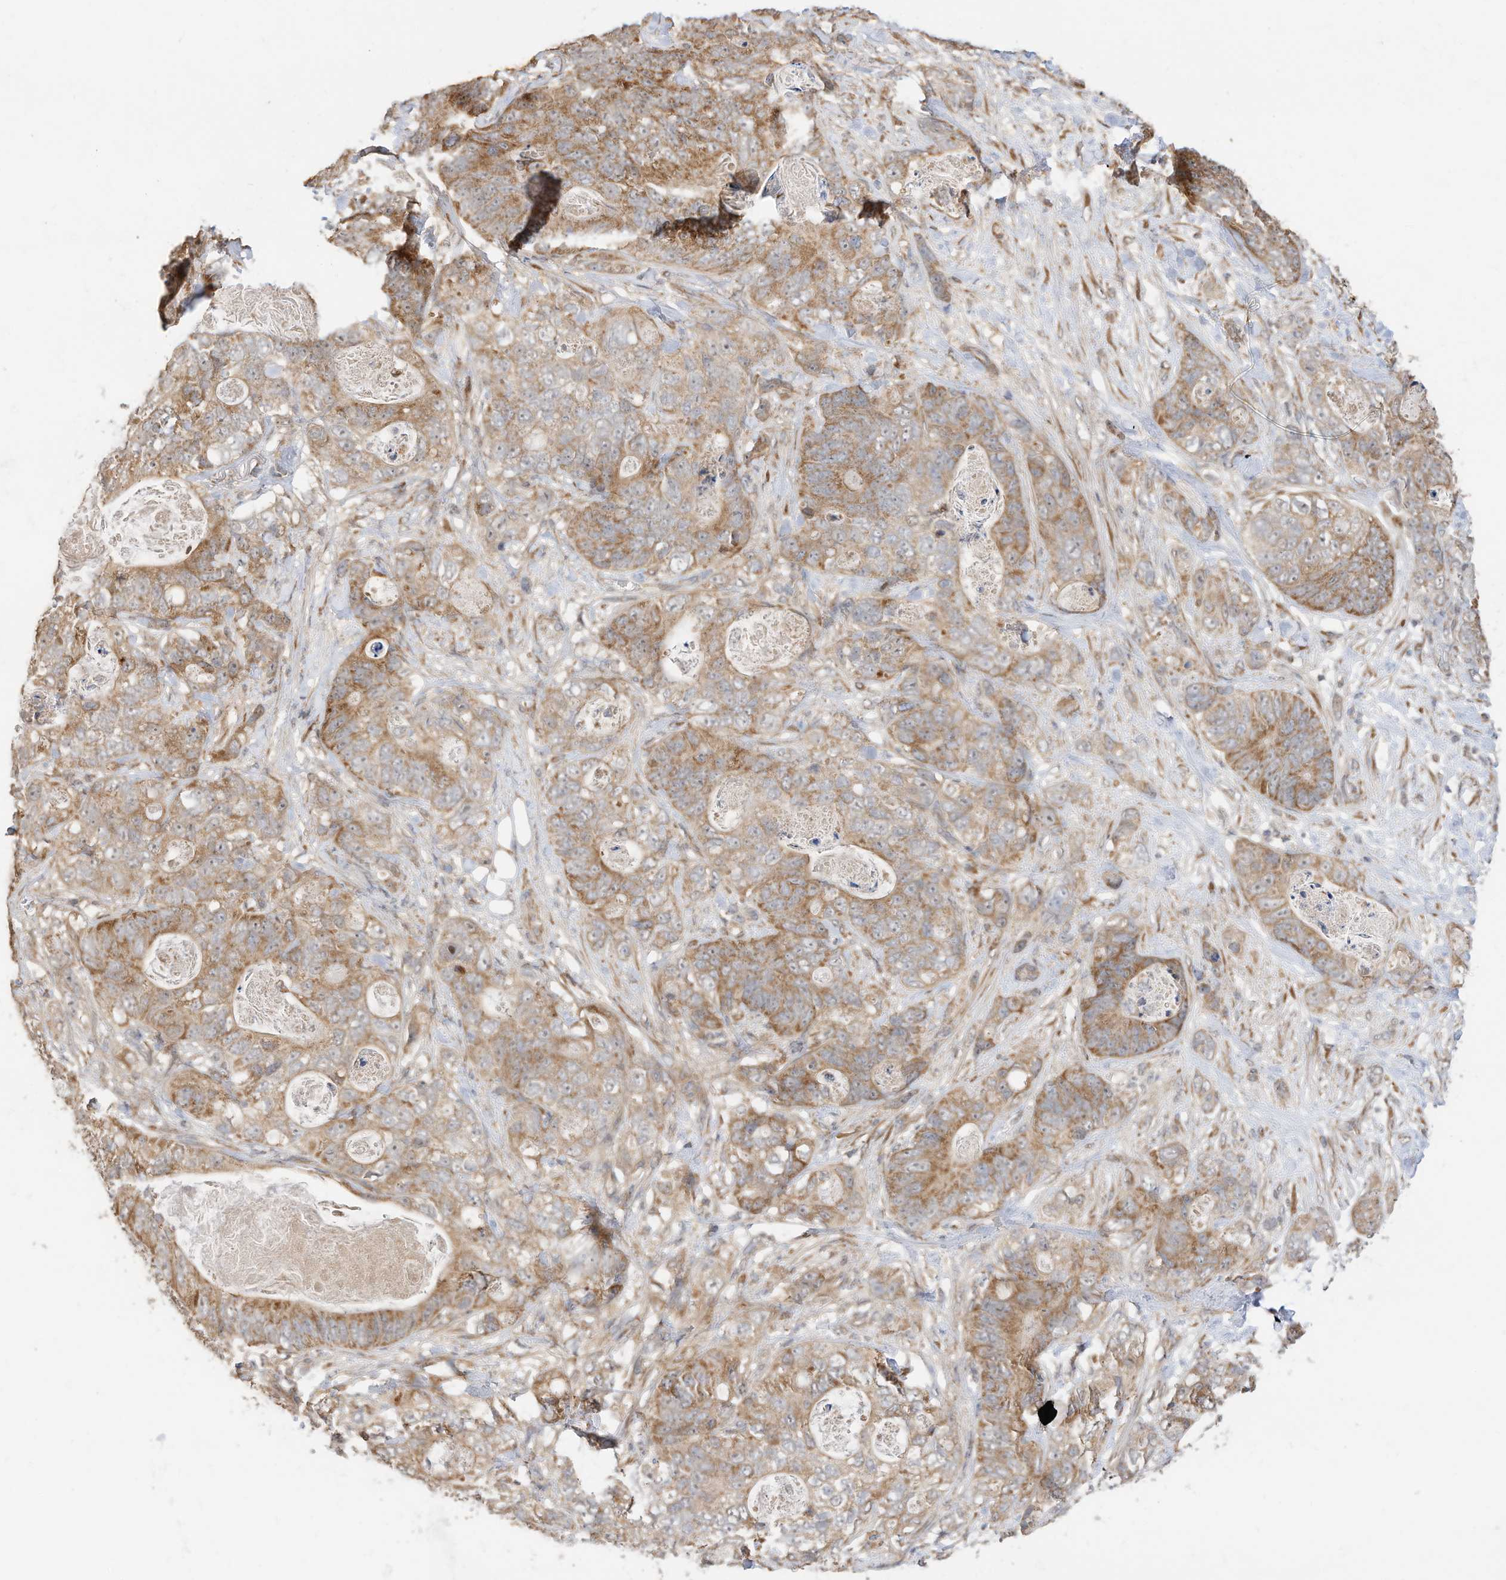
{"staining": {"intensity": "moderate", "quantity": ">75%", "location": "cytoplasmic/membranous"}, "tissue": "stomach cancer", "cell_type": "Tumor cells", "image_type": "cancer", "snomed": [{"axis": "morphology", "description": "Normal tissue, NOS"}, {"axis": "morphology", "description": "Adenocarcinoma, NOS"}, {"axis": "topography", "description": "Stomach"}], "caption": "High-magnification brightfield microscopy of stomach adenocarcinoma stained with DAB (3,3'-diaminobenzidine) (brown) and counterstained with hematoxylin (blue). tumor cells exhibit moderate cytoplasmic/membranous positivity is appreciated in approximately>75% of cells.", "gene": "CAGE1", "patient": {"sex": "female", "age": 89}}